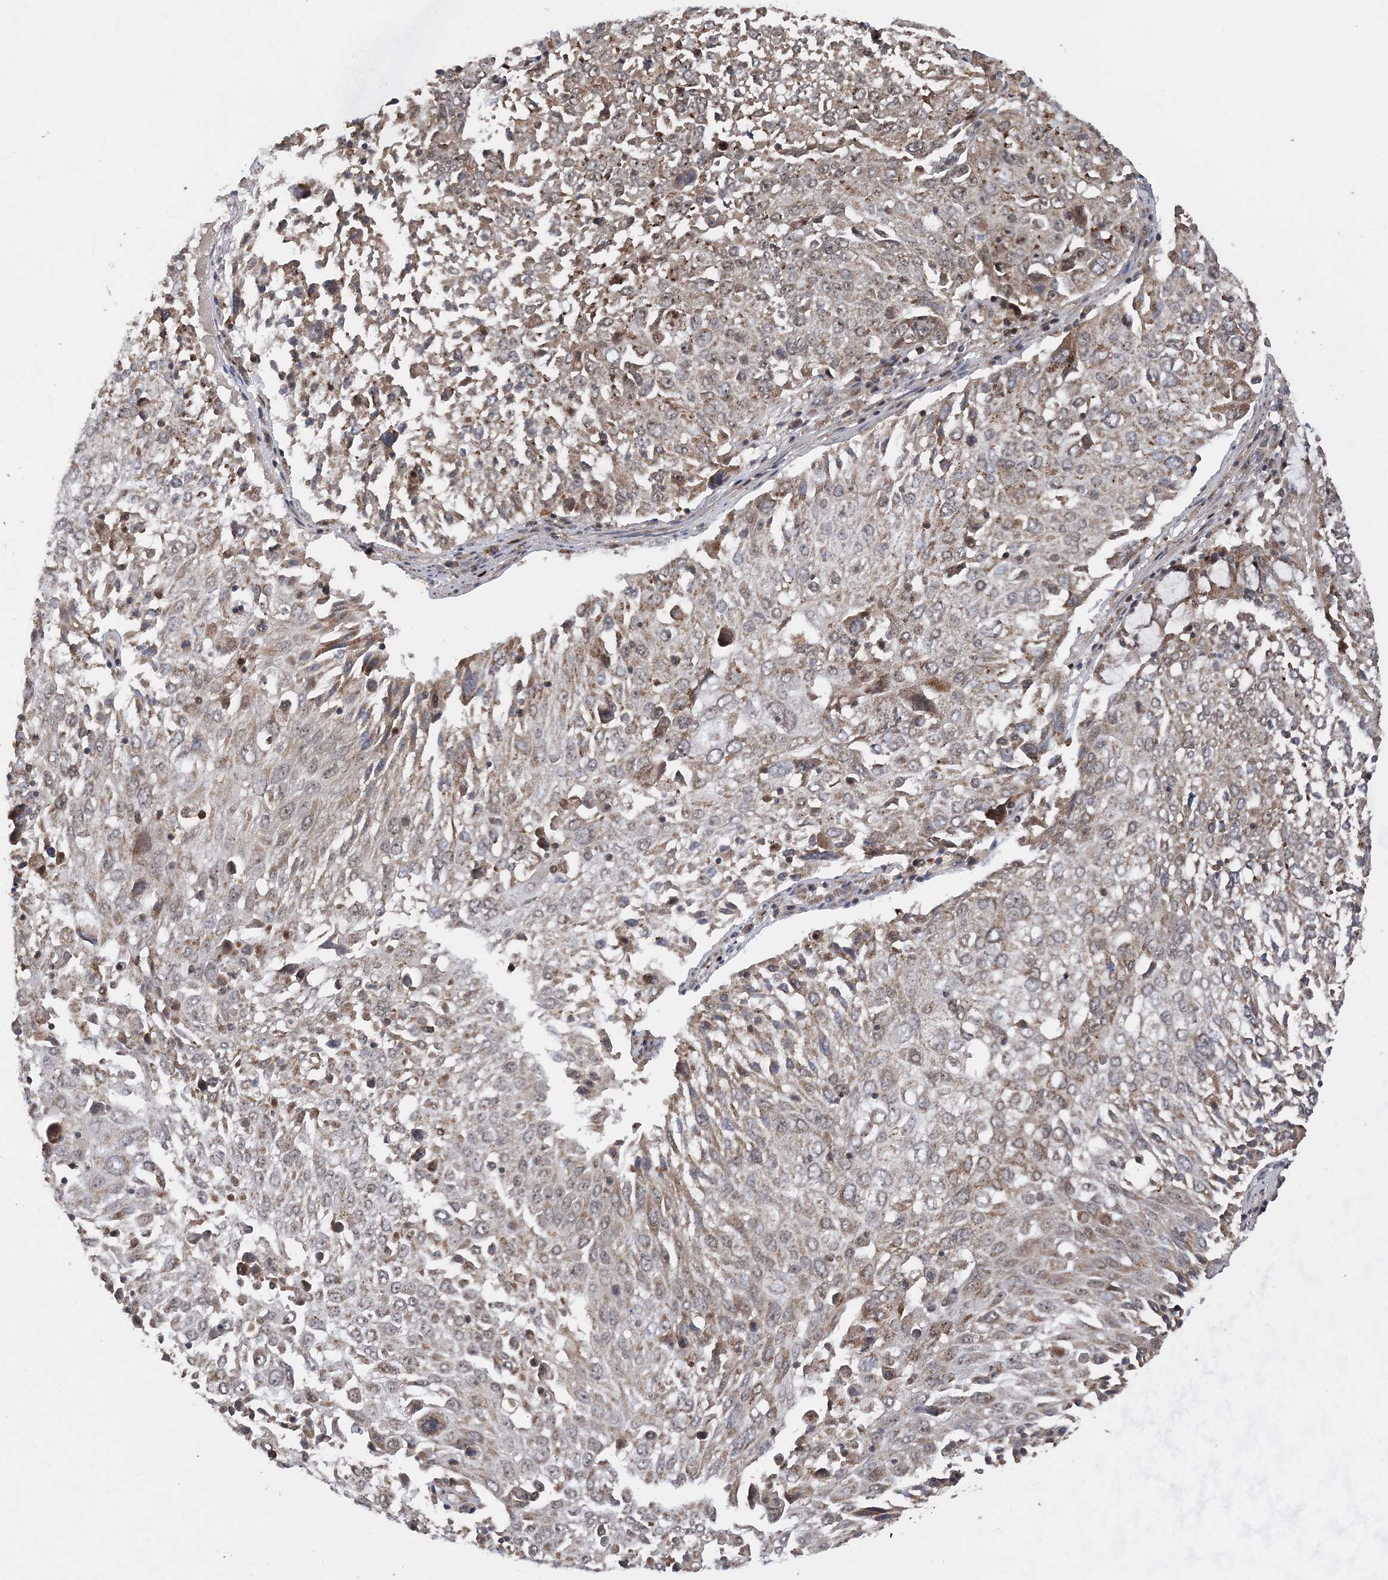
{"staining": {"intensity": "weak", "quantity": "25%-75%", "location": "cytoplasmic/membranous"}, "tissue": "lung cancer", "cell_type": "Tumor cells", "image_type": "cancer", "snomed": [{"axis": "morphology", "description": "Squamous cell carcinoma, NOS"}, {"axis": "topography", "description": "Lung"}], "caption": "Squamous cell carcinoma (lung) was stained to show a protein in brown. There is low levels of weak cytoplasmic/membranous staining in about 25%-75% of tumor cells.", "gene": "KIF4A", "patient": {"sex": "male", "age": 65}}